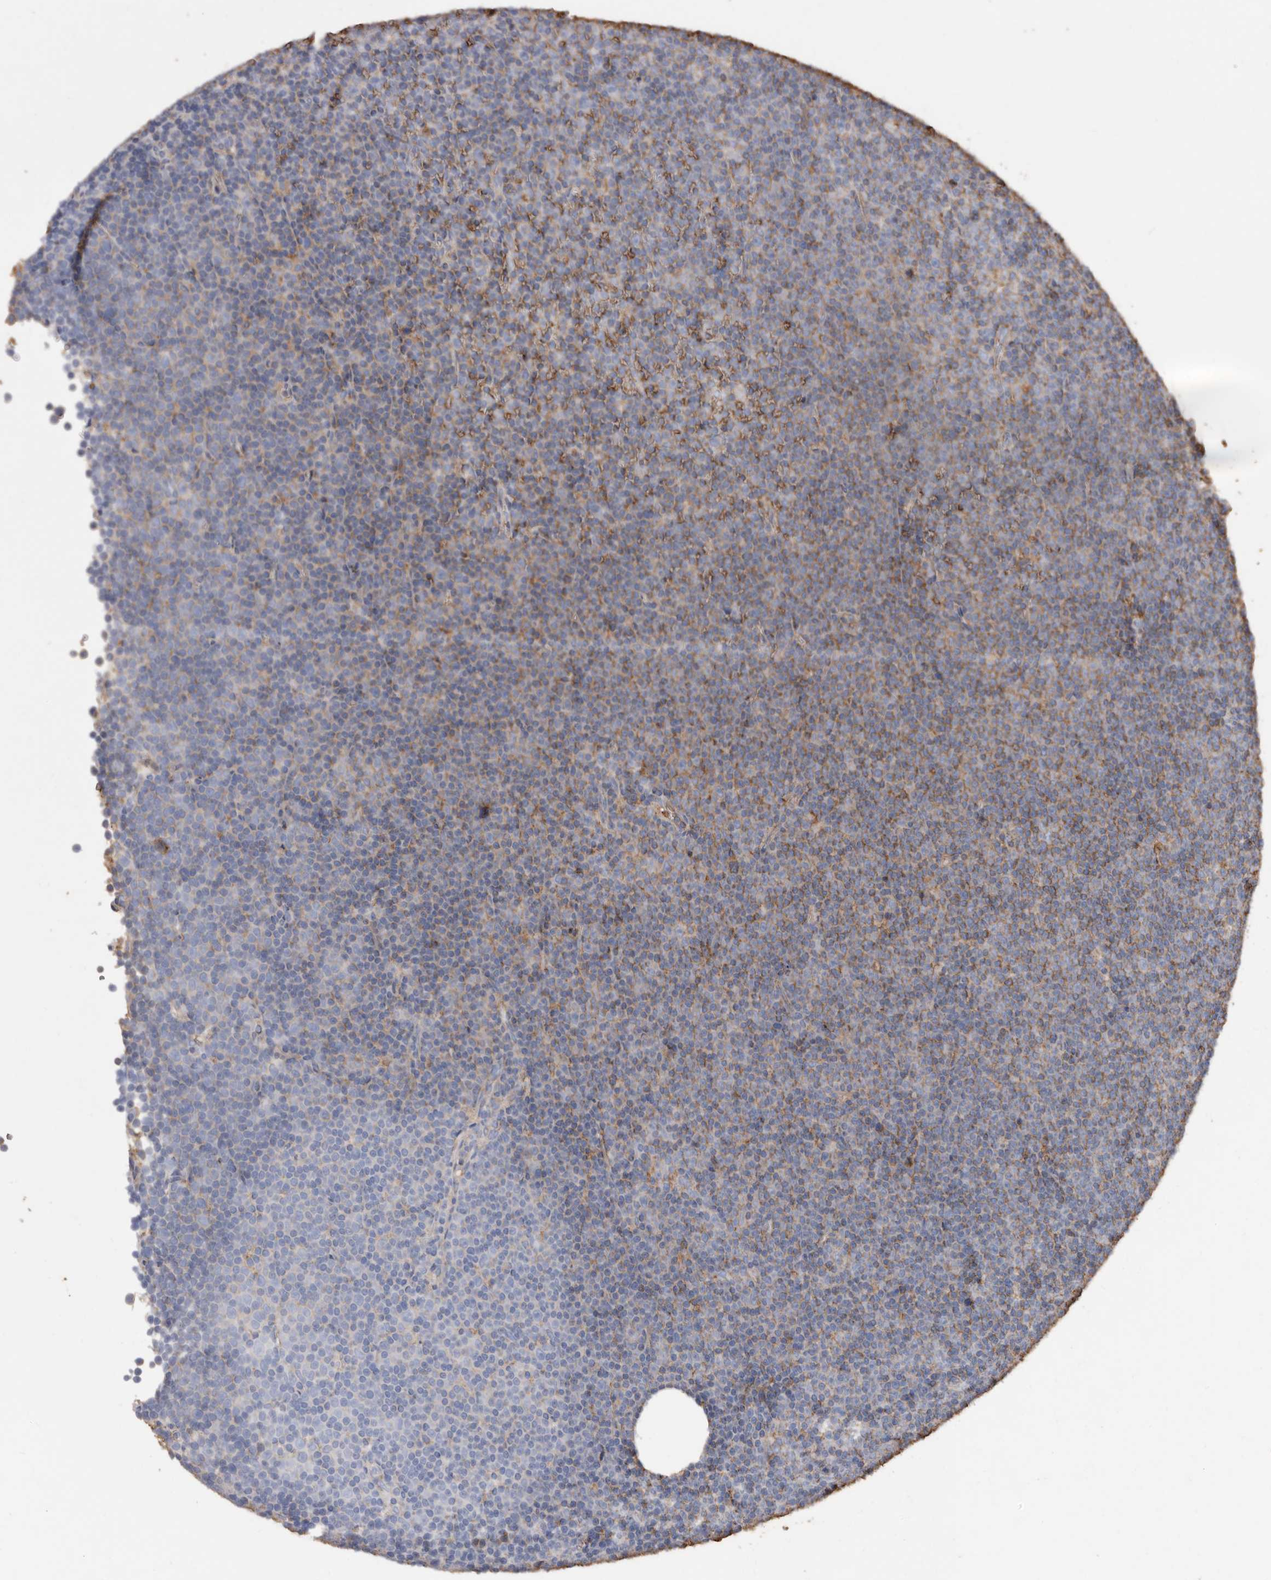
{"staining": {"intensity": "weak", "quantity": "<25%", "location": "cytoplasmic/membranous"}, "tissue": "lymphoma", "cell_type": "Tumor cells", "image_type": "cancer", "snomed": [{"axis": "morphology", "description": "Malignant lymphoma, non-Hodgkin's type, Low grade"}, {"axis": "topography", "description": "Lymph node"}], "caption": "Immunohistochemical staining of human low-grade malignant lymphoma, non-Hodgkin's type shows no significant positivity in tumor cells. (Stains: DAB immunohistochemistry (IHC) with hematoxylin counter stain, Microscopy: brightfield microscopy at high magnification).", "gene": "COQ8B", "patient": {"sex": "female", "age": 67}}